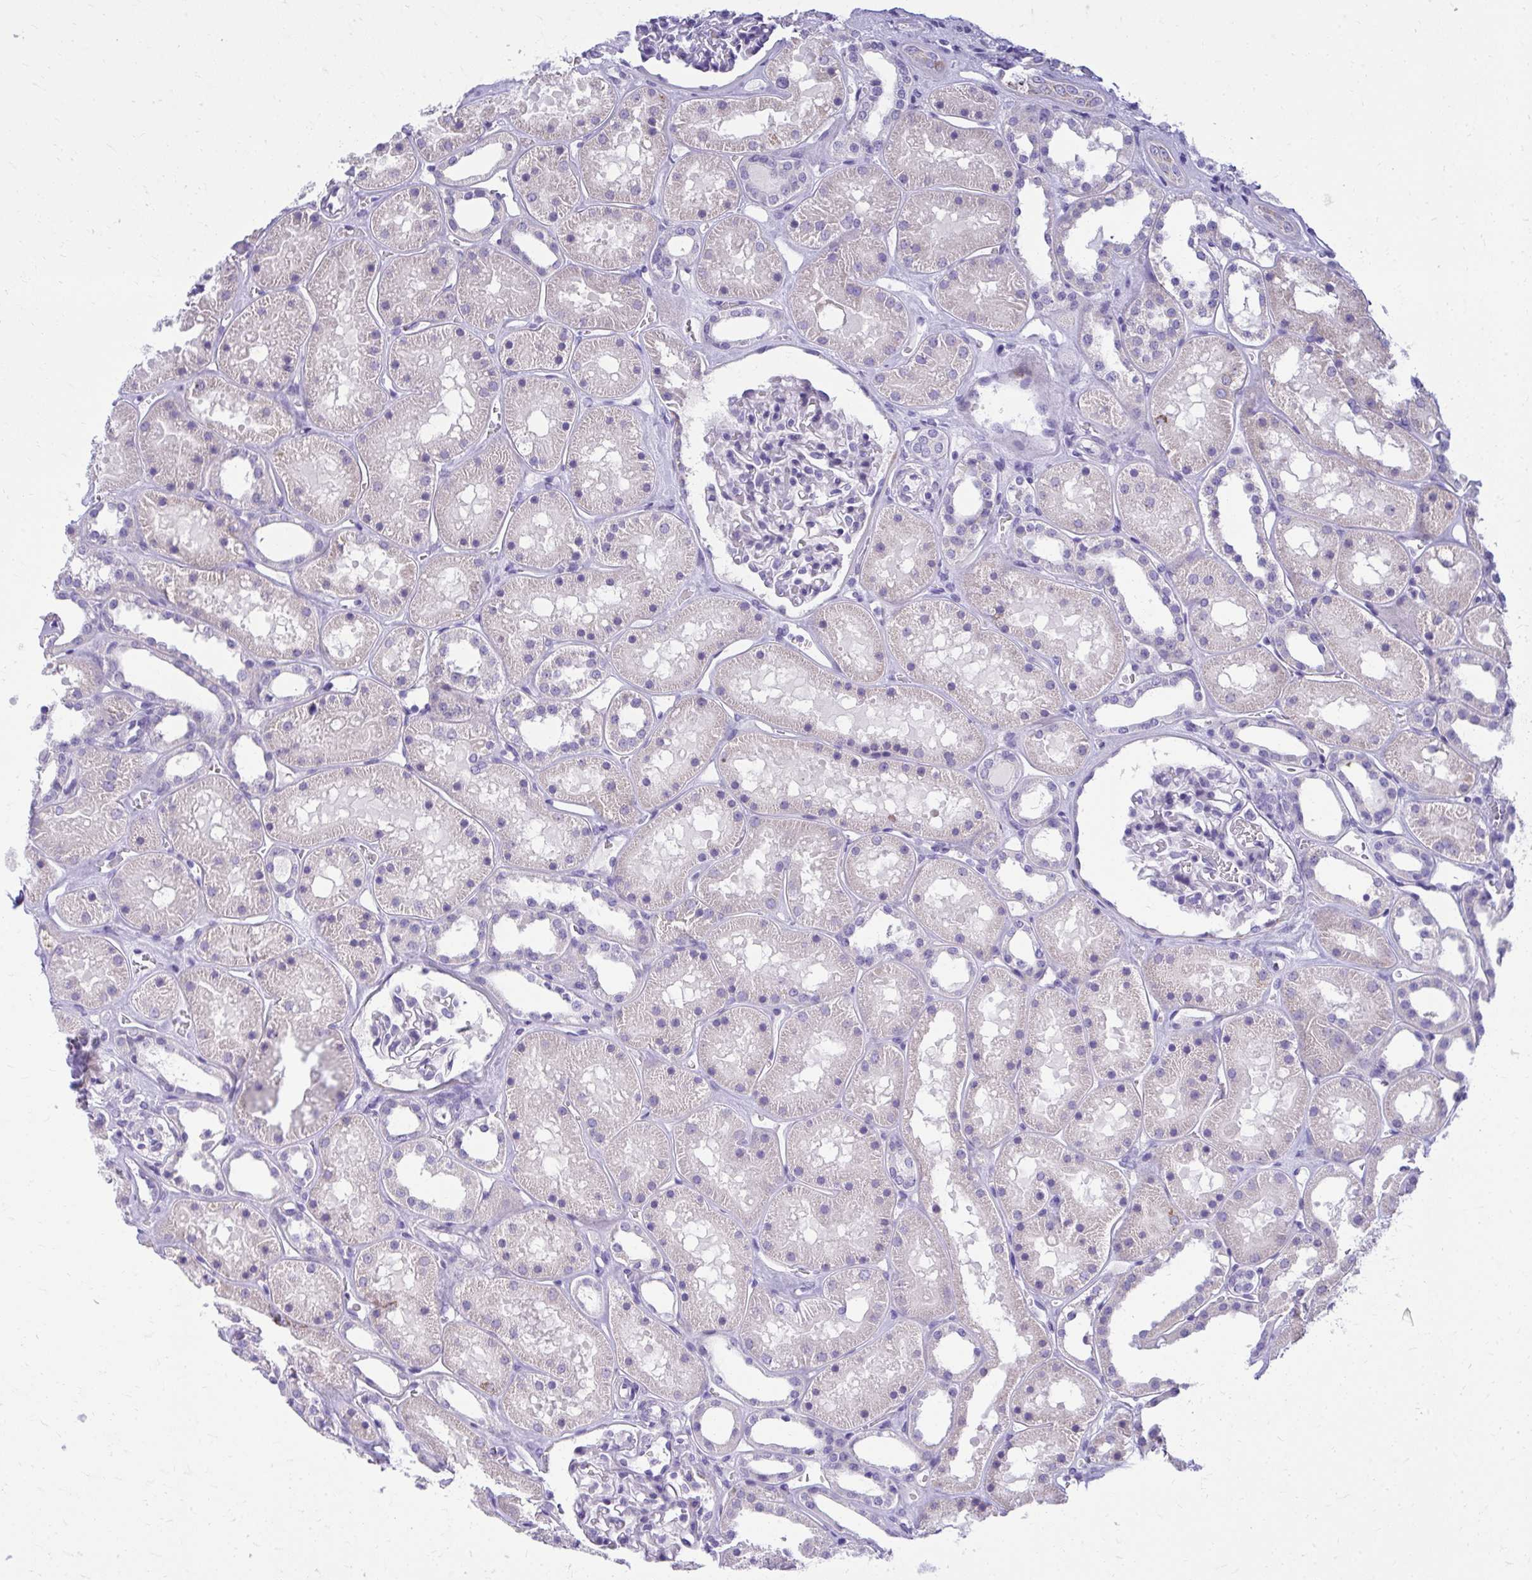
{"staining": {"intensity": "negative", "quantity": "none", "location": "none"}, "tissue": "kidney", "cell_type": "Cells in glomeruli", "image_type": "normal", "snomed": [{"axis": "morphology", "description": "Normal tissue, NOS"}, {"axis": "topography", "description": "Kidney"}], "caption": "The micrograph shows no significant expression in cells in glomeruli of kidney.", "gene": "AIG1", "patient": {"sex": "female", "age": 41}}